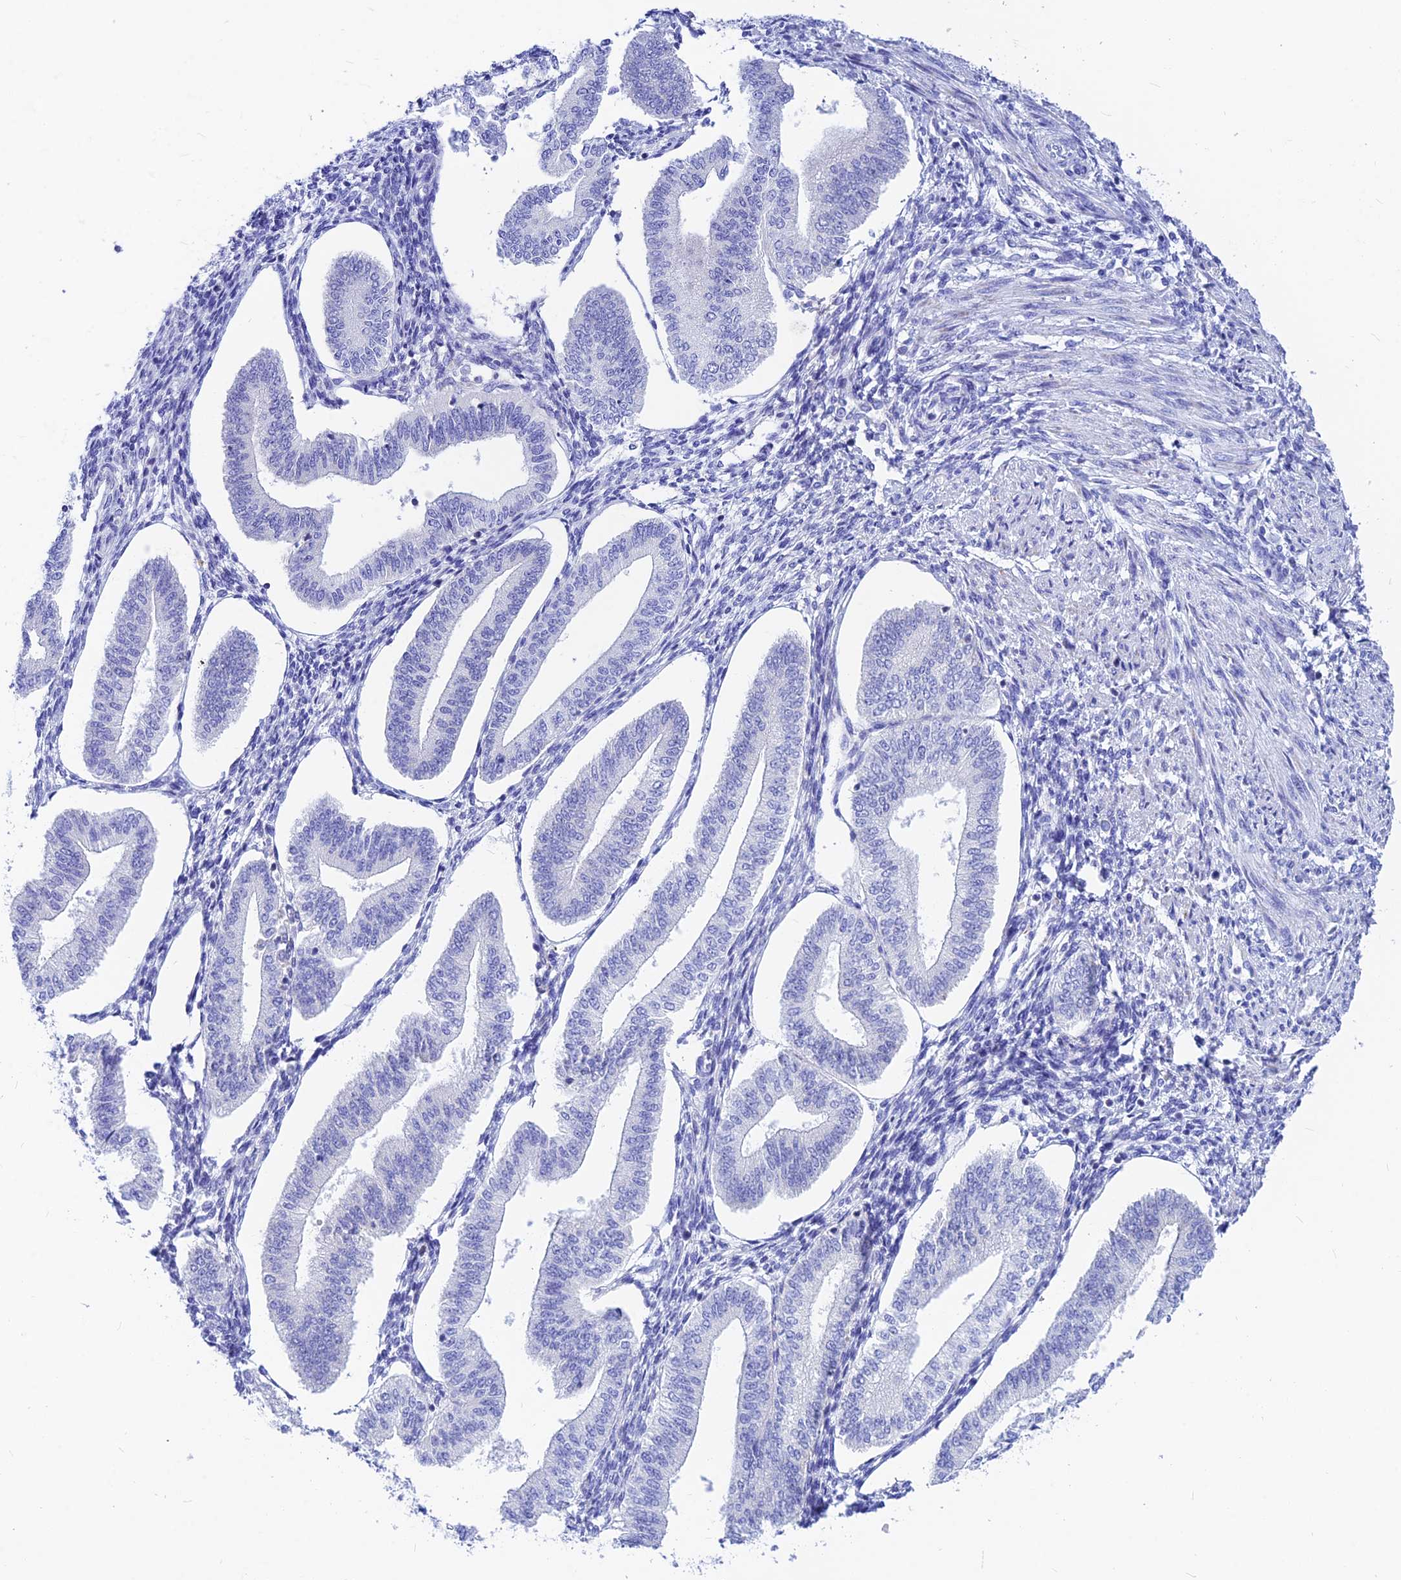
{"staining": {"intensity": "negative", "quantity": "none", "location": "none"}, "tissue": "endometrium", "cell_type": "Cells in endometrial stroma", "image_type": "normal", "snomed": [{"axis": "morphology", "description": "Normal tissue, NOS"}, {"axis": "topography", "description": "Endometrium"}], "caption": "IHC photomicrograph of unremarkable endometrium stained for a protein (brown), which reveals no staining in cells in endometrial stroma.", "gene": "CNOT6", "patient": {"sex": "female", "age": 34}}